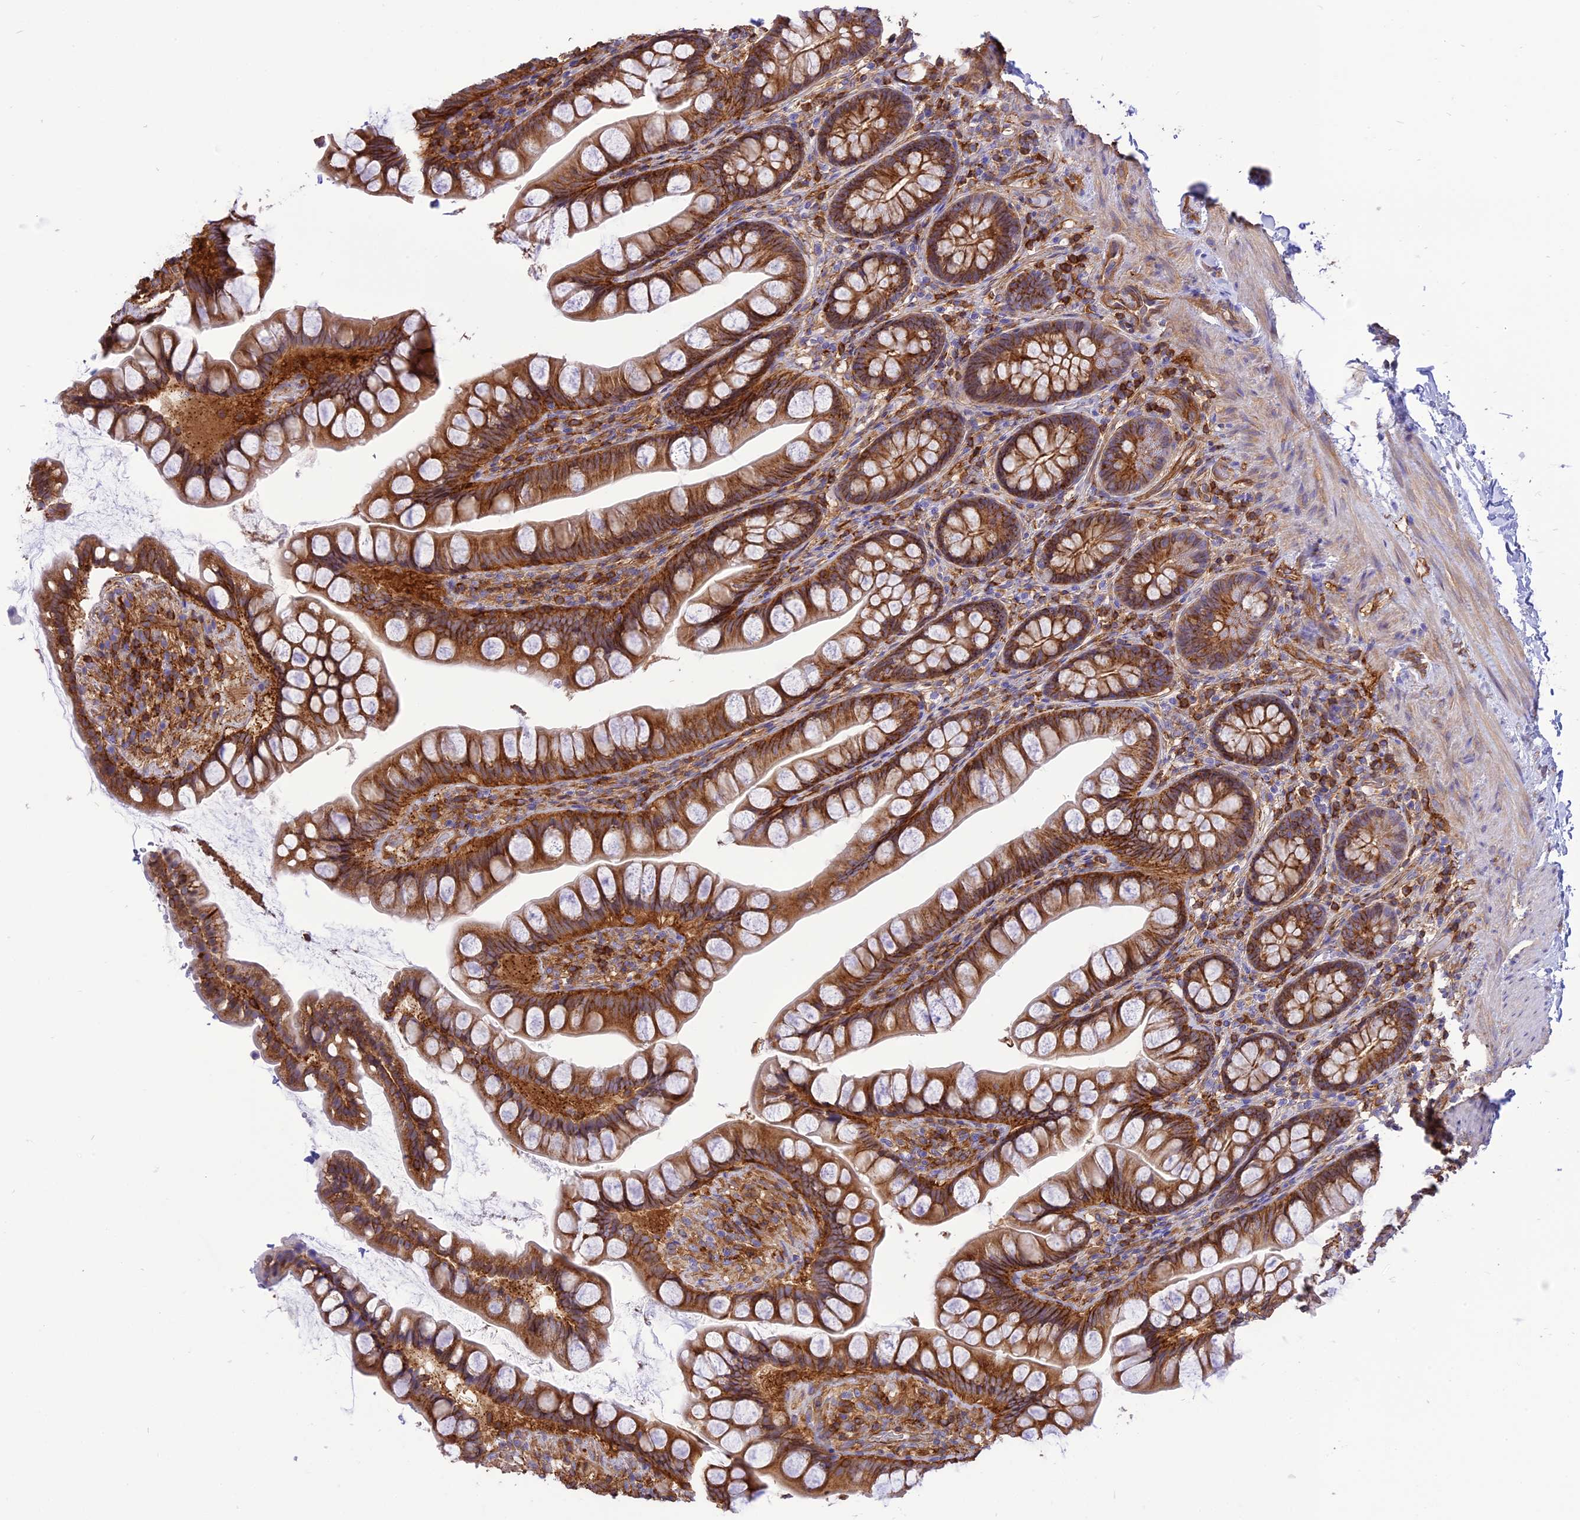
{"staining": {"intensity": "moderate", "quantity": ">75%", "location": "cytoplasmic/membranous"}, "tissue": "small intestine", "cell_type": "Glandular cells", "image_type": "normal", "snomed": [{"axis": "morphology", "description": "Normal tissue, NOS"}, {"axis": "topography", "description": "Small intestine"}], "caption": "A high-resolution micrograph shows immunohistochemistry (IHC) staining of normal small intestine, which shows moderate cytoplasmic/membranous staining in about >75% of glandular cells. Nuclei are stained in blue.", "gene": "SEPTIN9", "patient": {"sex": "male", "age": 70}}